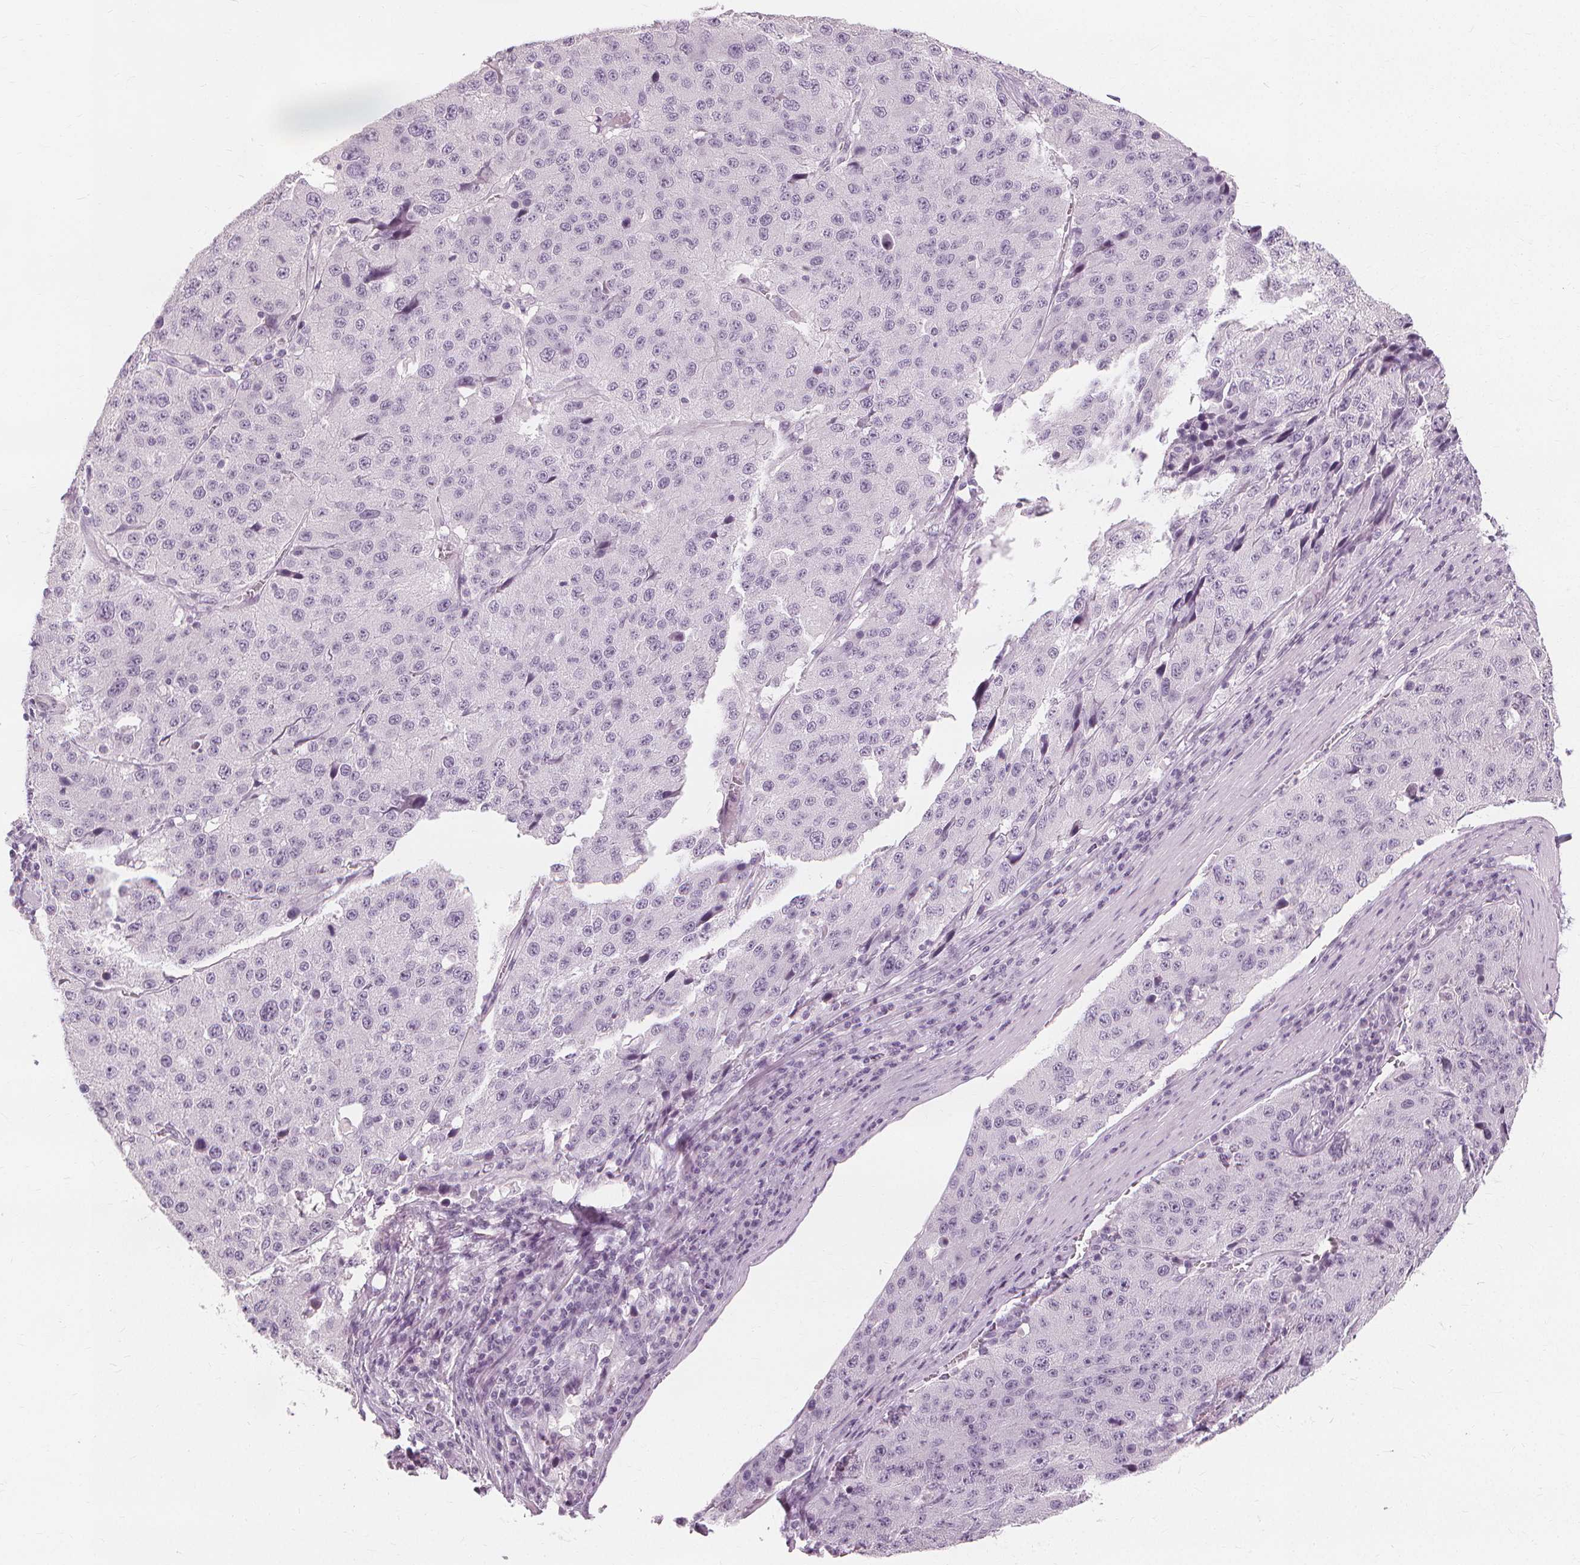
{"staining": {"intensity": "negative", "quantity": "none", "location": "none"}, "tissue": "stomach cancer", "cell_type": "Tumor cells", "image_type": "cancer", "snomed": [{"axis": "morphology", "description": "Adenocarcinoma, NOS"}, {"axis": "topography", "description": "Stomach"}], "caption": "The image exhibits no staining of tumor cells in stomach cancer (adenocarcinoma). Nuclei are stained in blue.", "gene": "MUC12", "patient": {"sex": "male", "age": 71}}